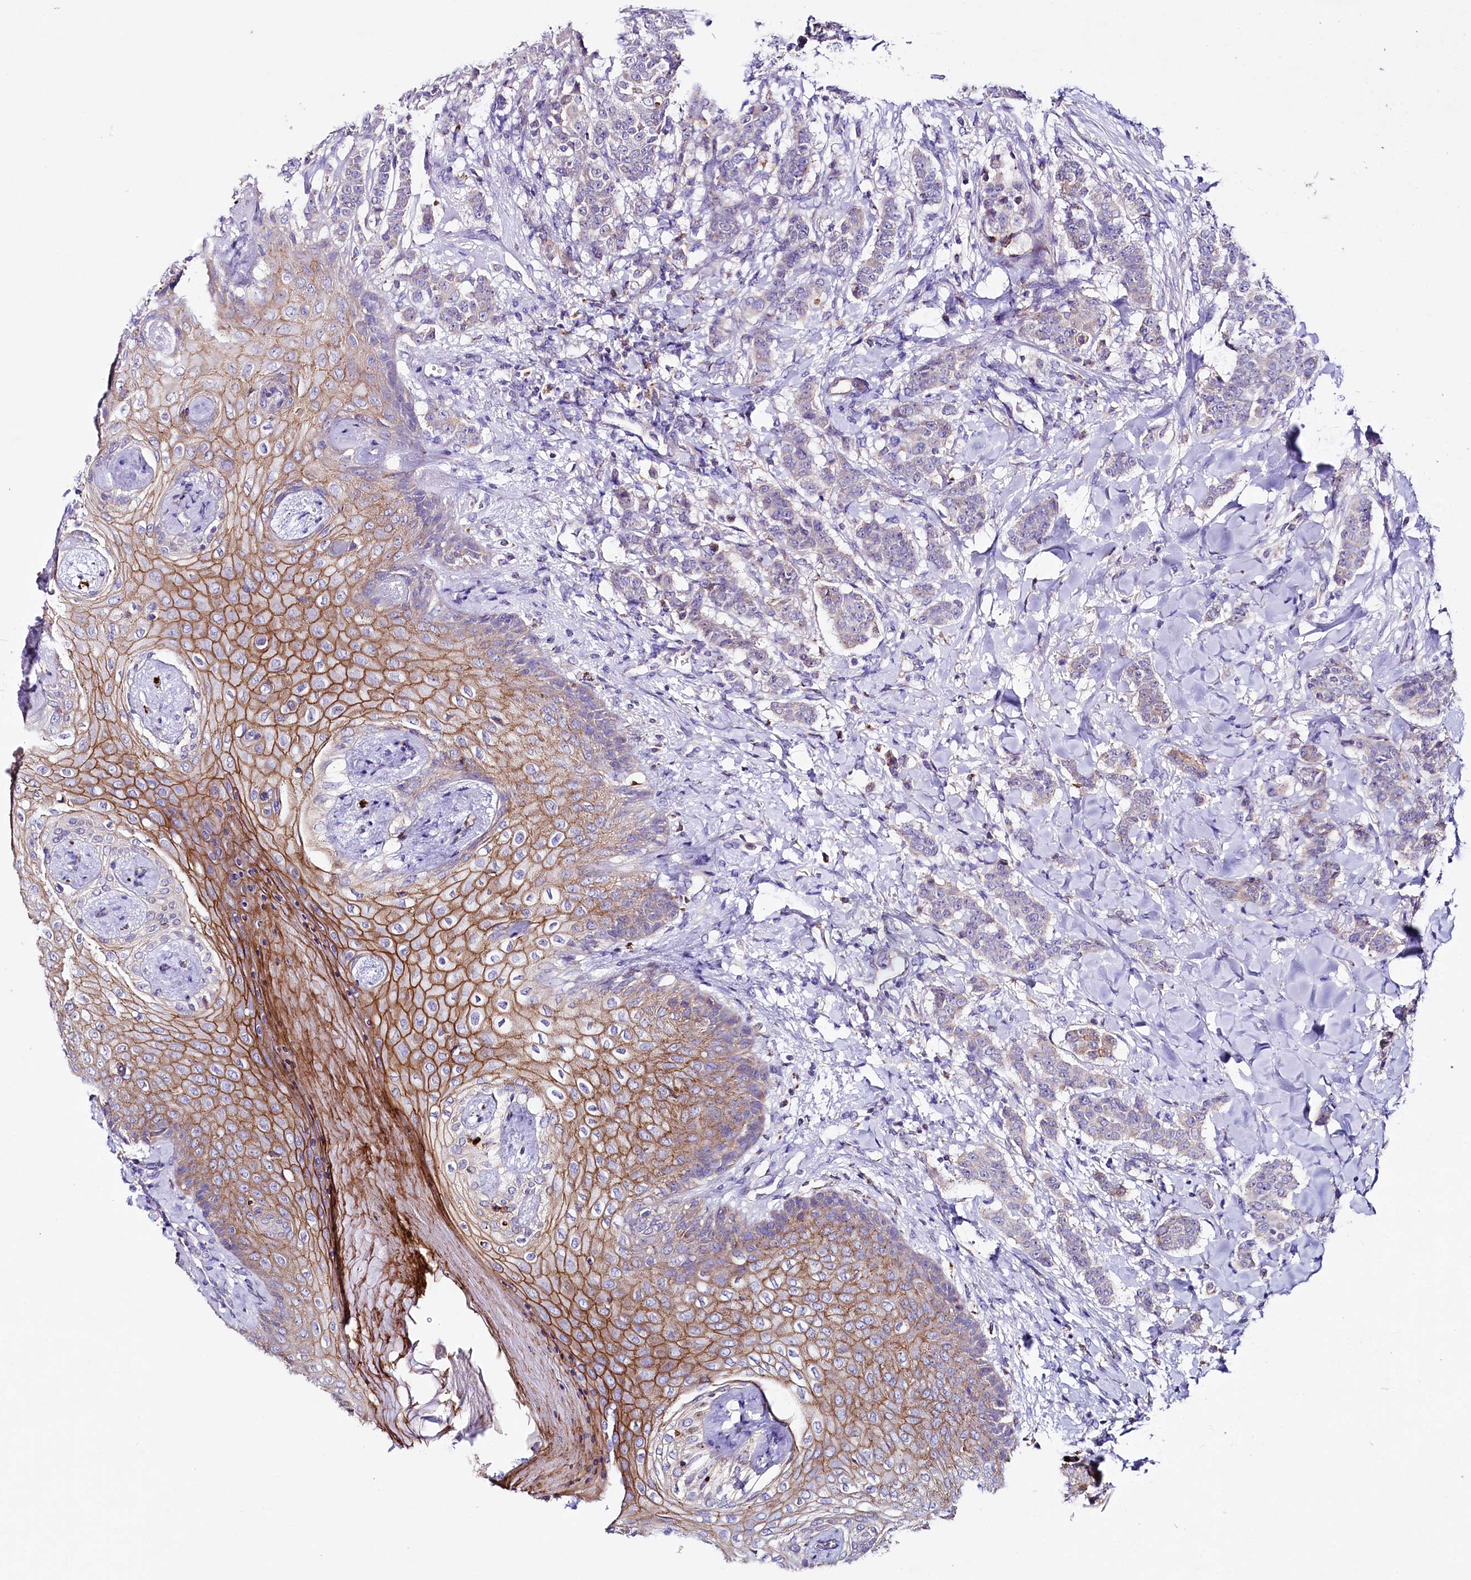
{"staining": {"intensity": "weak", "quantity": "<25%", "location": "cytoplasmic/membranous"}, "tissue": "breast cancer", "cell_type": "Tumor cells", "image_type": "cancer", "snomed": [{"axis": "morphology", "description": "Duct carcinoma"}, {"axis": "topography", "description": "Breast"}], "caption": "Tumor cells are negative for brown protein staining in breast cancer.", "gene": "SACM1L", "patient": {"sex": "female", "age": 40}}